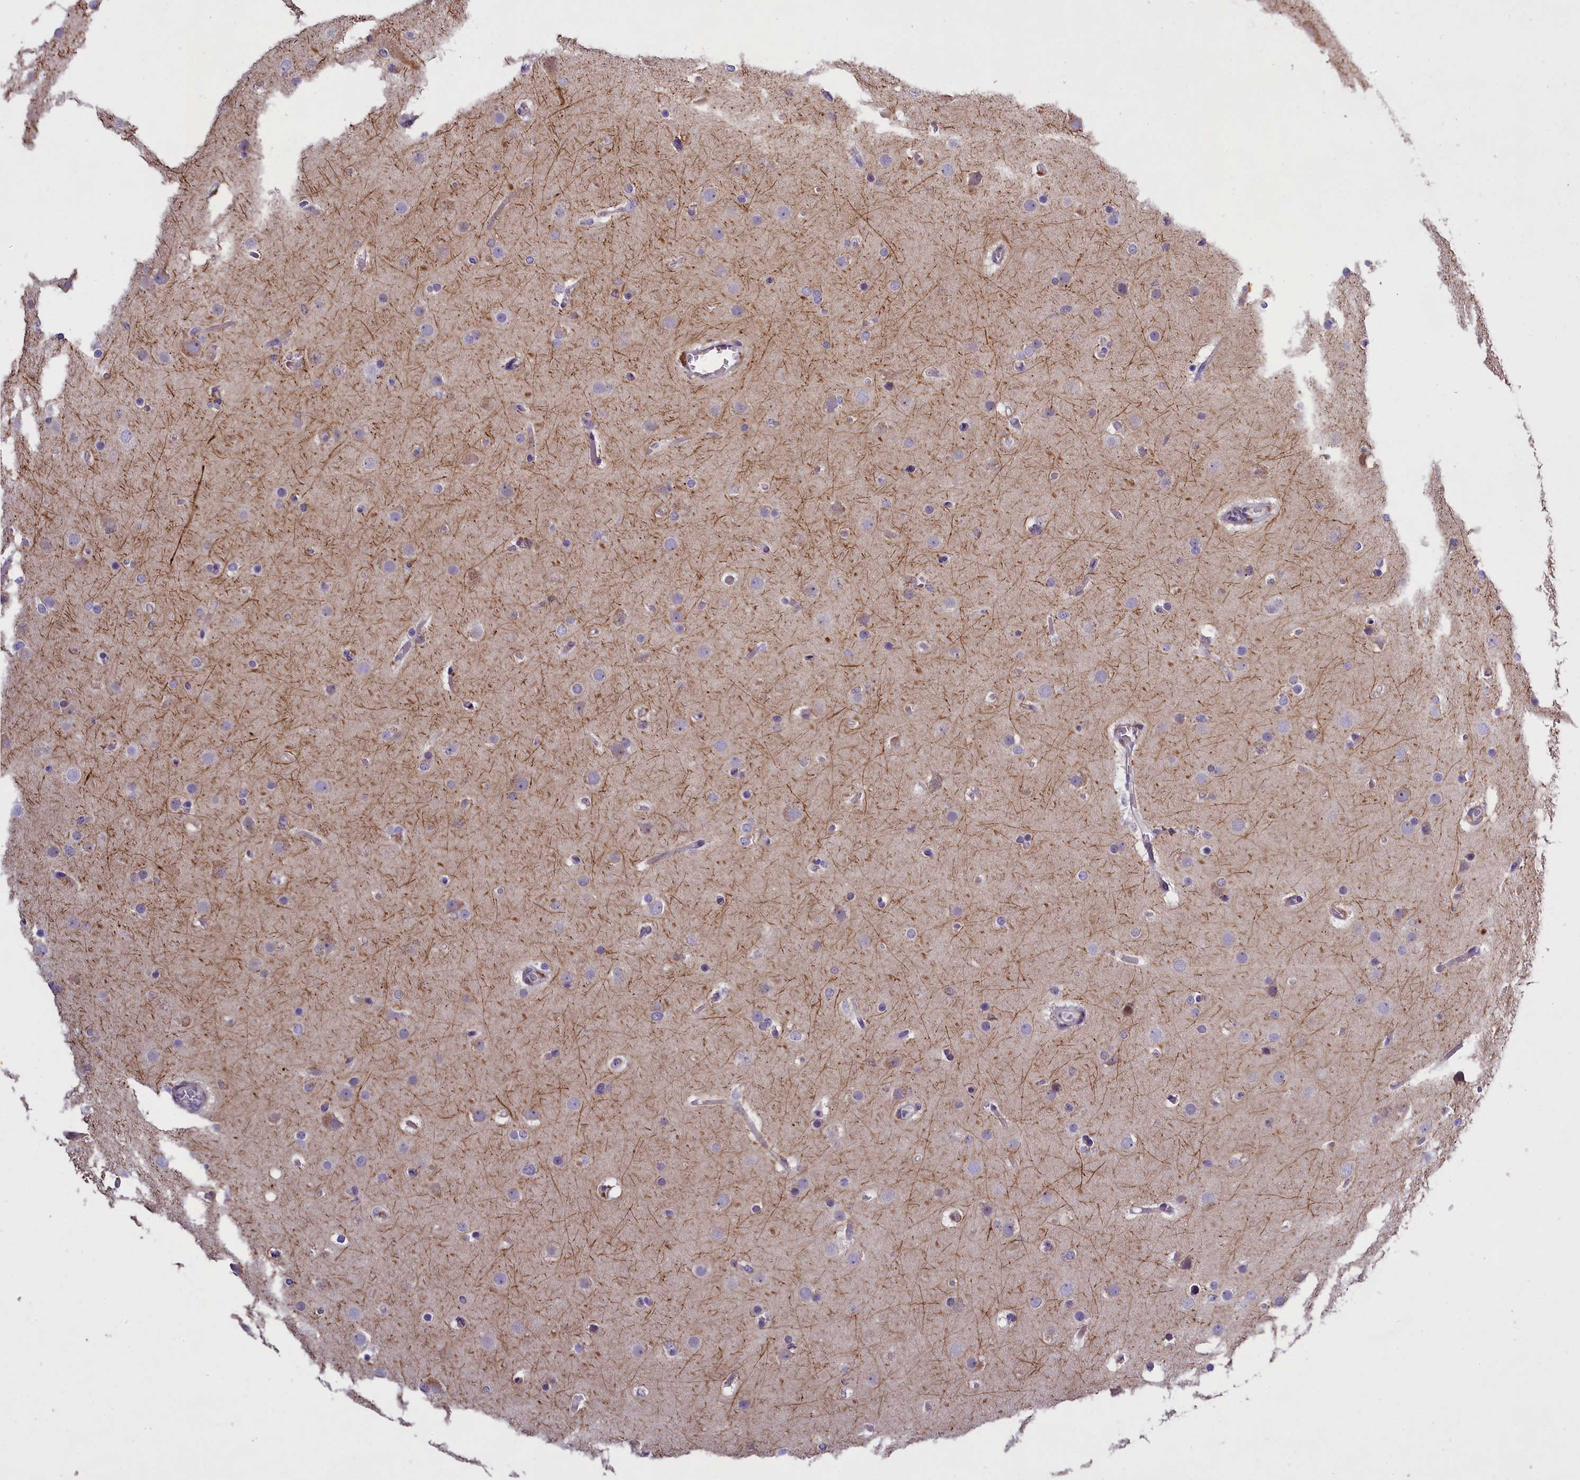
{"staining": {"intensity": "negative", "quantity": "none", "location": "none"}, "tissue": "glioma", "cell_type": "Tumor cells", "image_type": "cancer", "snomed": [{"axis": "morphology", "description": "Glioma, malignant, High grade"}, {"axis": "topography", "description": "Cerebral cortex"}], "caption": "Immunohistochemistry histopathology image of neoplastic tissue: human glioma stained with DAB (3,3'-diaminobenzidine) demonstrates no significant protein positivity in tumor cells. Brightfield microscopy of immunohistochemistry (IHC) stained with DAB (brown) and hematoxylin (blue), captured at high magnification.", "gene": "ENPP6", "patient": {"sex": "female", "age": 36}}